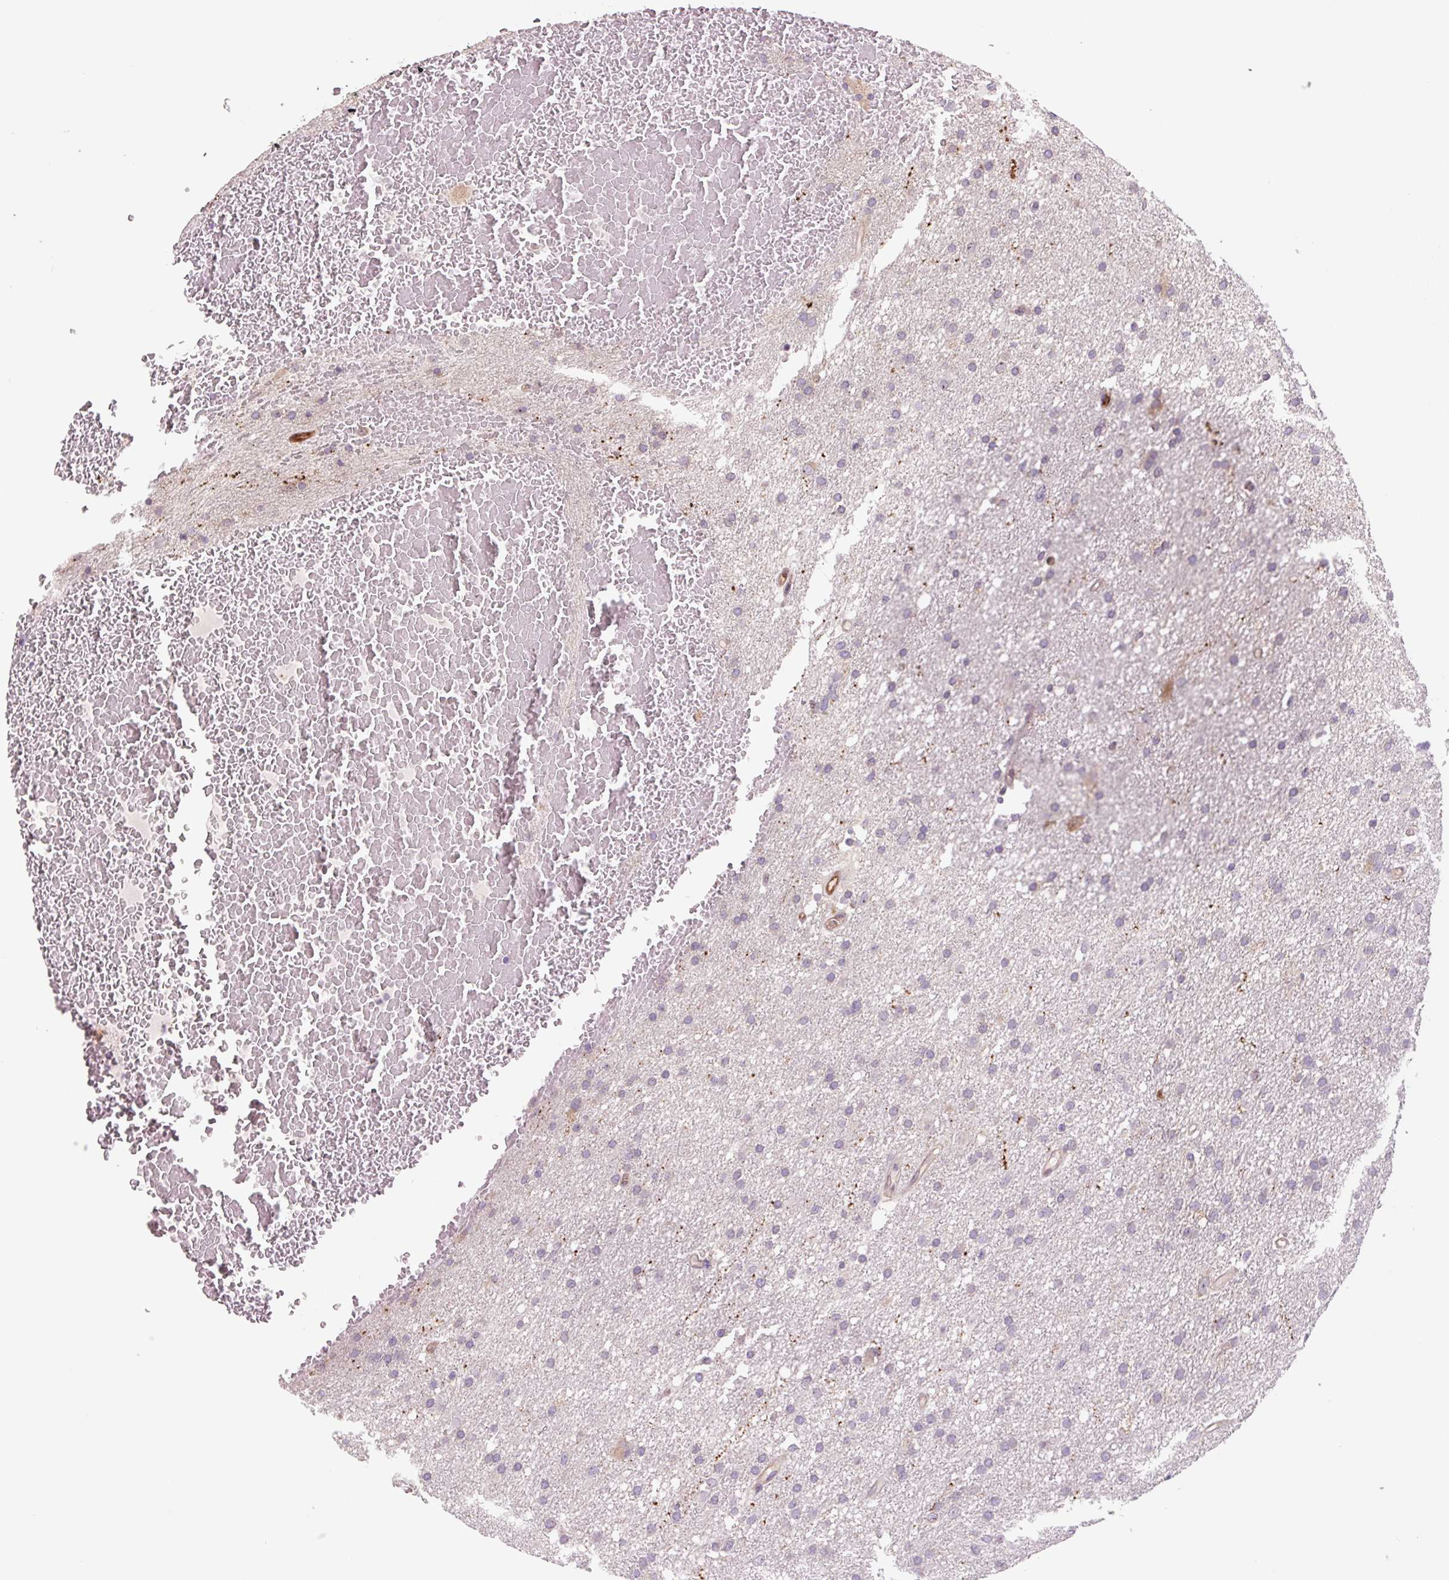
{"staining": {"intensity": "negative", "quantity": "none", "location": "none"}, "tissue": "glioma", "cell_type": "Tumor cells", "image_type": "cancer", "snomed": [{"axis": "morphology", "description": "Glioma, malignant, High grade"}, {"axis": "topography", "description": "Cerebral cortex"}], "caption": "Photomicrograph shows no significant protein staining in tumor cells of glioma.", "gene": "PLA2G4A", "patient": {"sex": "female", "age": 36}}